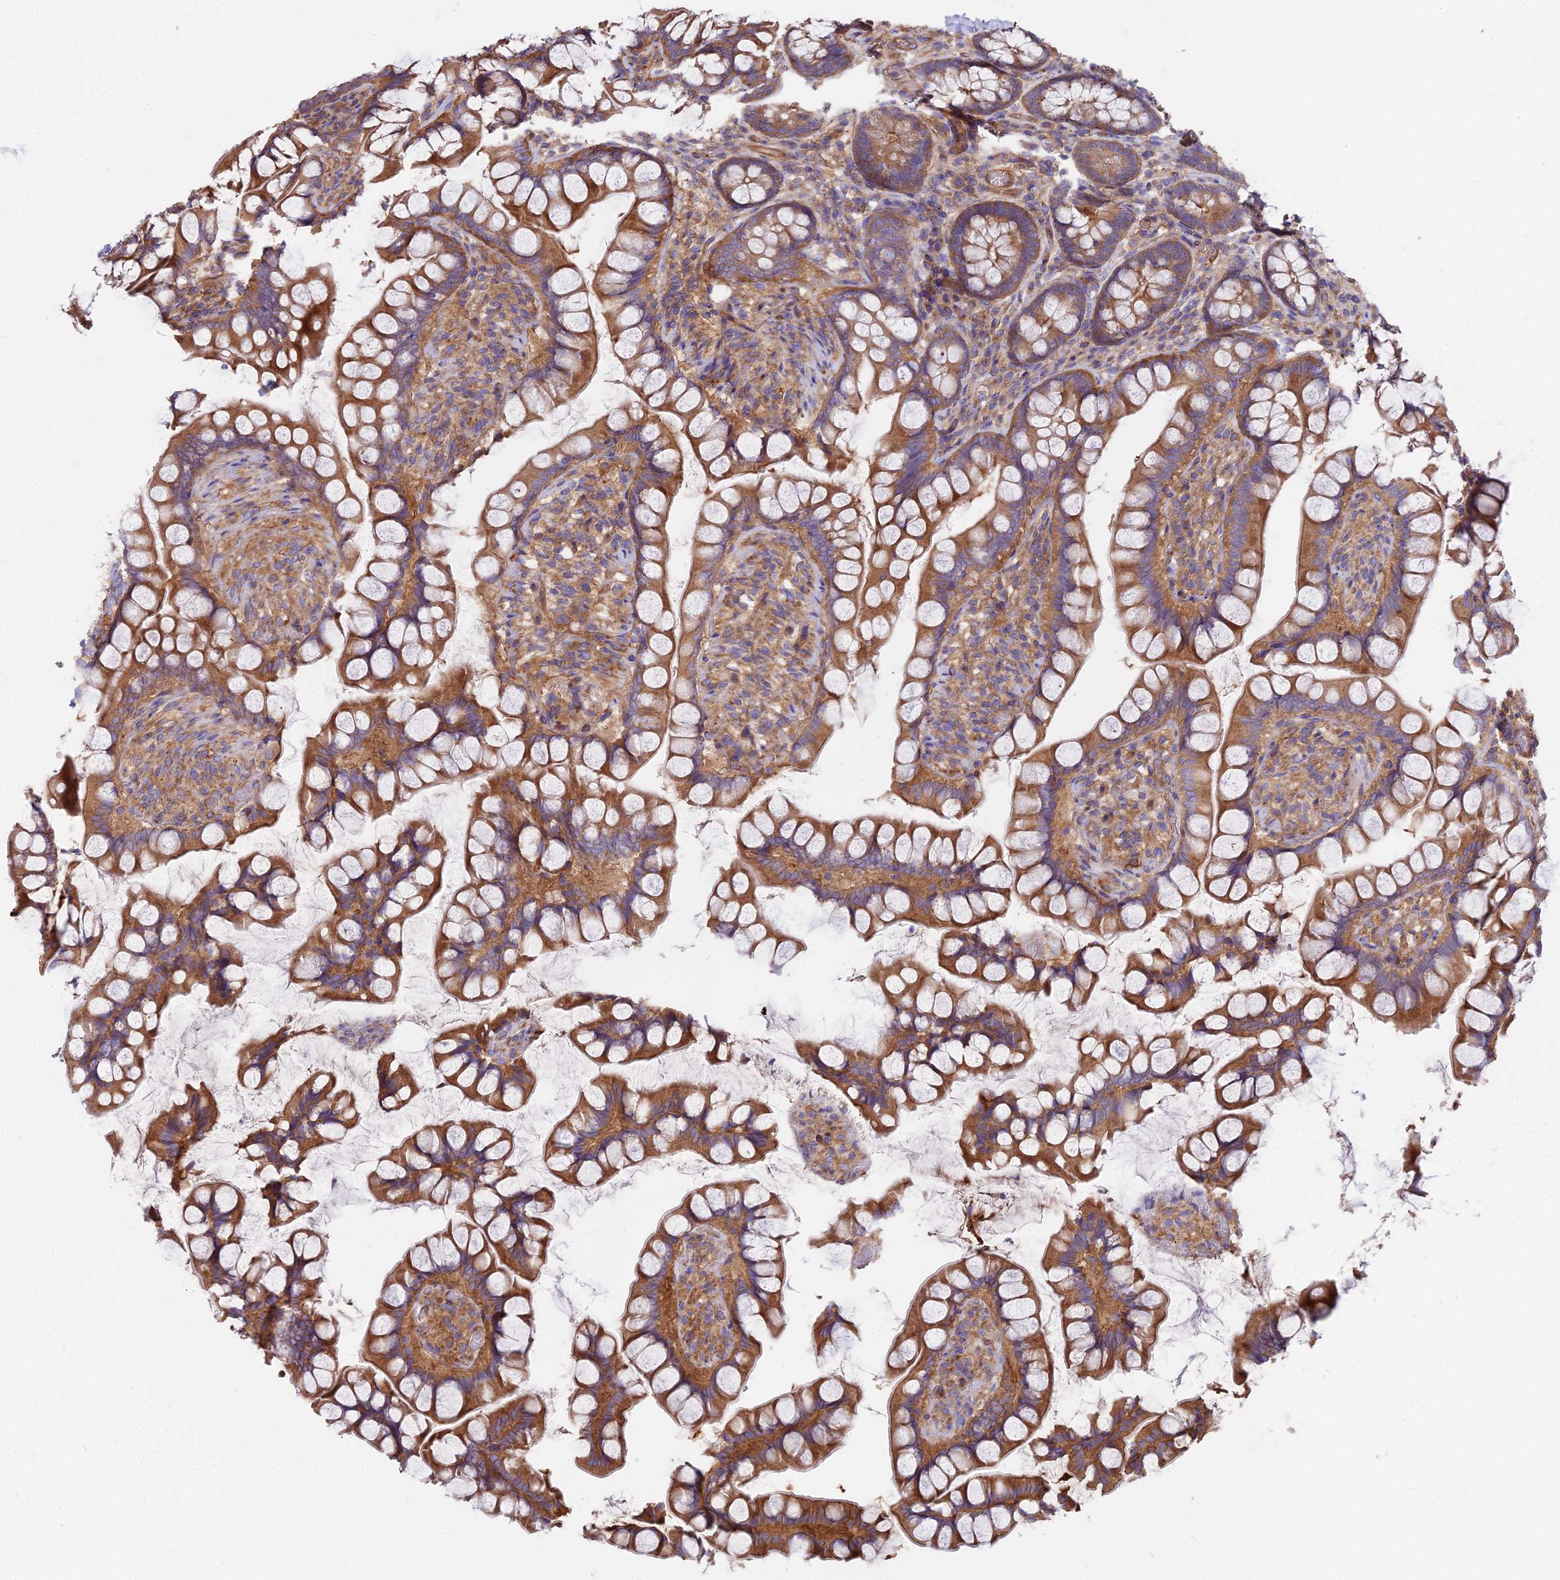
{"staining": {"intensity": "moderate", "quantity": ">75%", "location": "cytoplasmic/membranous"}, "tissue": "small intestine", "cell_type": "Glandular cells", "image_type": "normal", "snomed": [{"axis": "morphology", "description": "Normal tissue, NOS"}, {"axis": "topography", "description": "Small intestine"}], "caption": "A micrograph showing moderate cytoplasmic/membranous staining in approximately >75% of glandular cells in normal small intestine, as visualized by brown immunohistochemical staining.", "gene": "DCTN3", "patient": {"sex": "male", "age": 70}}